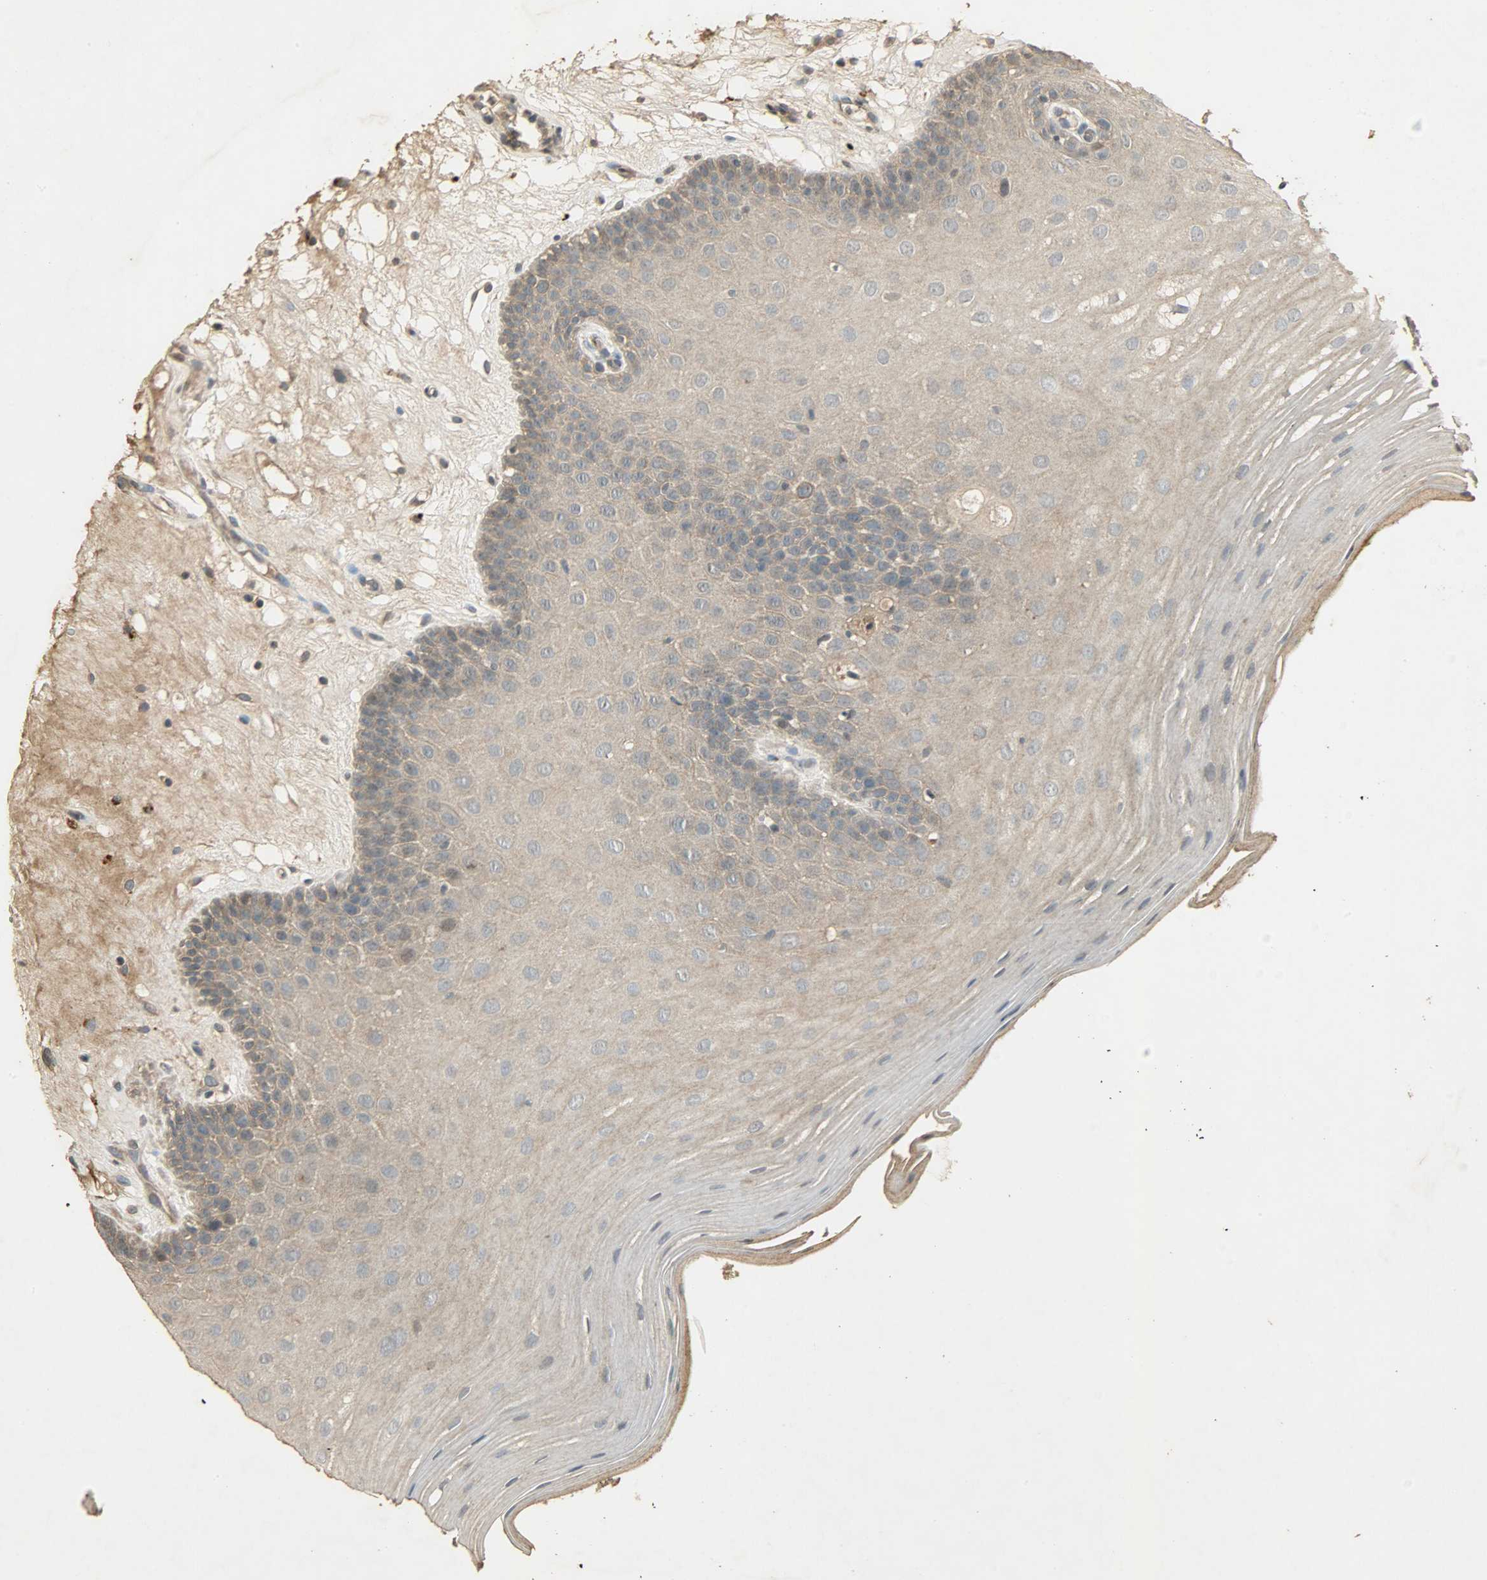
{"staining": {"intensity": "weak", "quantity": ">75%", "location": "cytoplasmic/membranous"}, "tissue": "oral mucosa", "cell_type": "Squamous epithelial cells", "image_type": "normal", "snomed": [{"axis": "morphology", "description": "Normal tissue, NOS"}, {"axis": "morphology", "description": "Squamous cell carcinoma, NOS"}, {"axis": "topography", "description": "Skeletal muscle"}, {"axis": "topography", "description": "Oral tissue"}, {"axis": "topography", "description": "Head-Neck"}], "caption": "DAB immunohistochemical staining of normal human oral mucosa demonstrates weak cytoplasmic/membranous protein staining in approximately >75% of squamous epithelial cells.", "gene": "ATP2B1", "patient": {"sex": "male", "age": 71}}